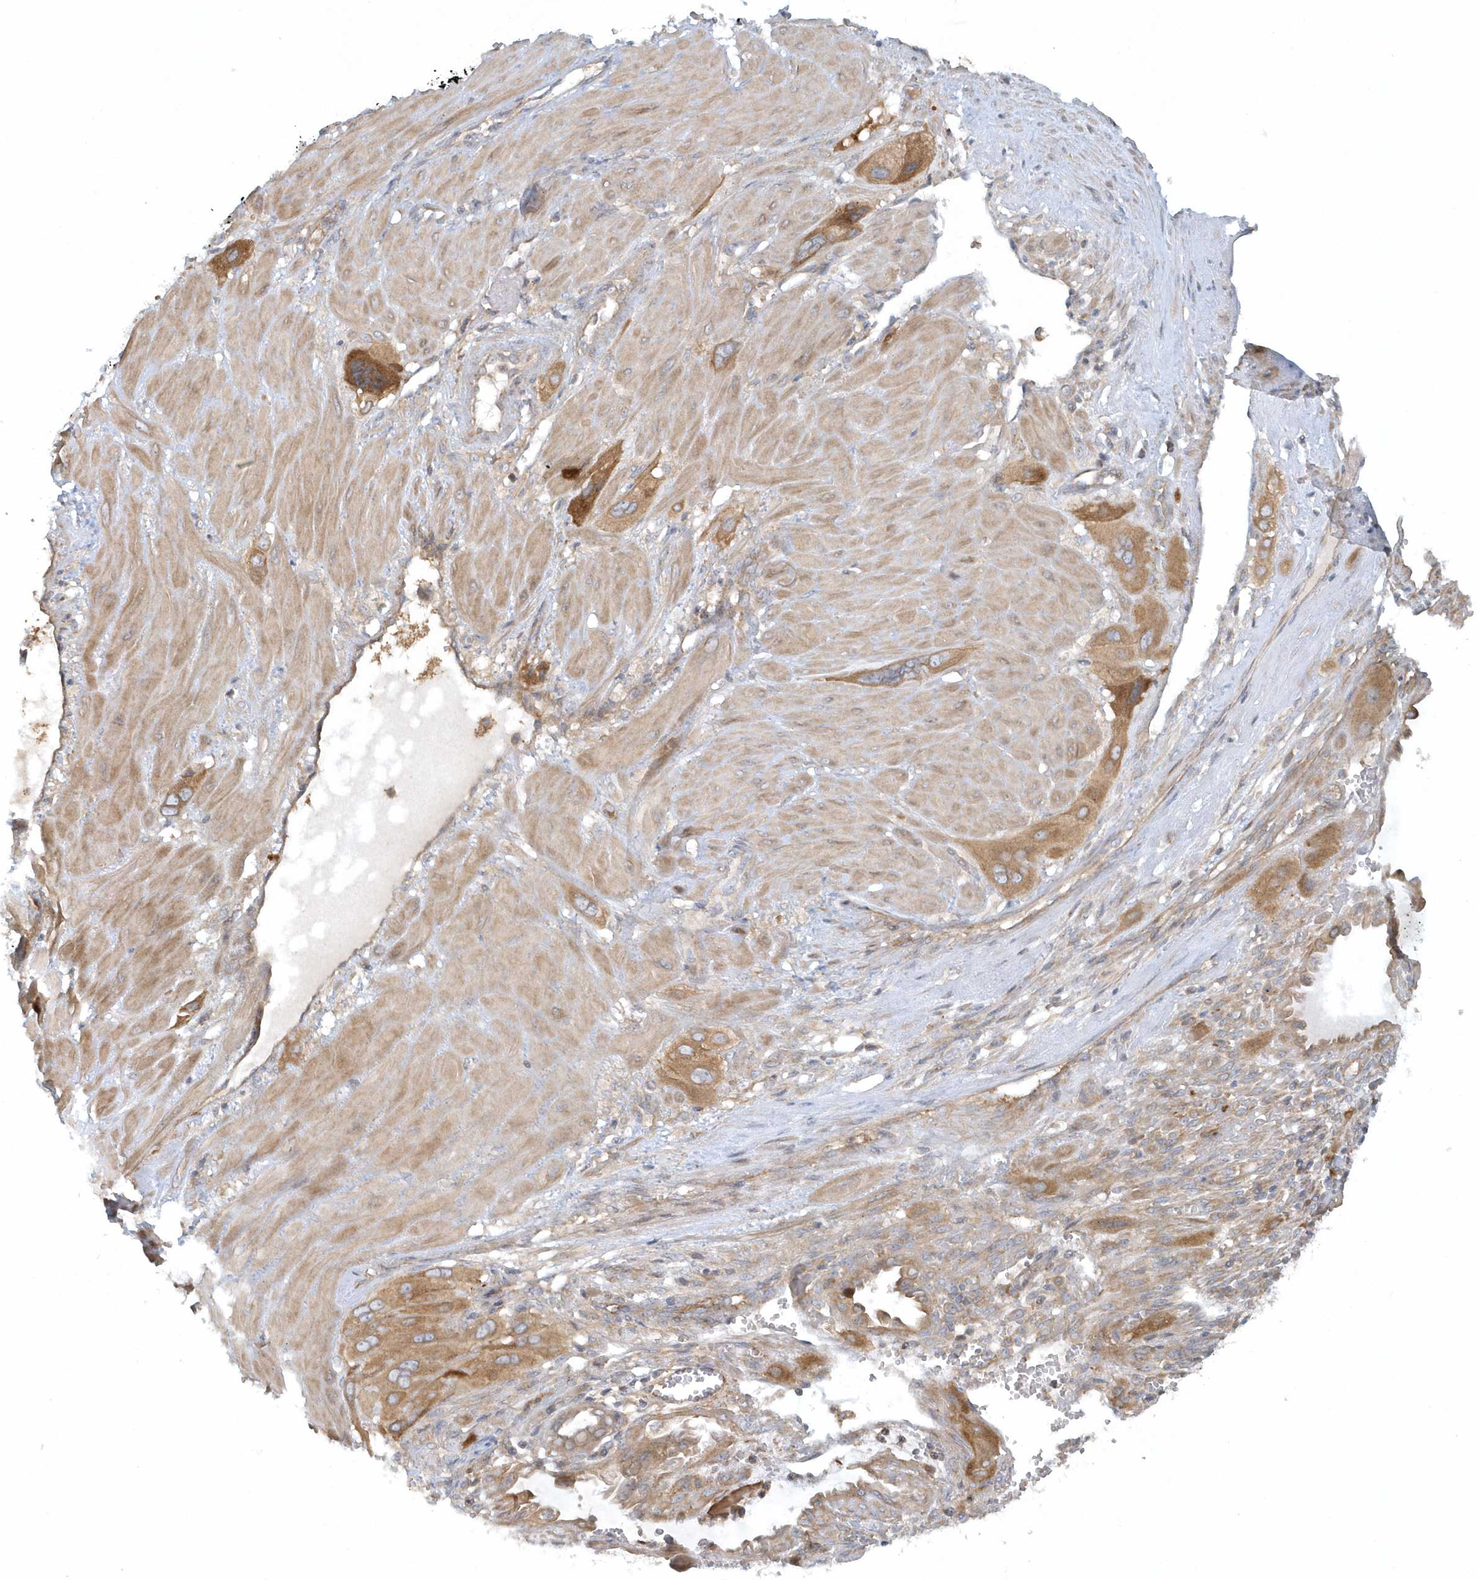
{"staining": {"intensity": "moderate", "quantity": ">75%", "location": "cytoplasmic/membranous"}, "tissue": "cervical cancer", "cell_type": "Tumor cells", "image_type": "cancer", "snomed": [{"axis": "morphology", "description": "Squamous cell carcinoma, NOS"}, {"axis": "topography", "description": "Cervix"}], "caption": "This histopathology image reveals immunohistochemistry staining of human squamous cell carcinoma (cervical), with medium moderate cytoplasmic/membranous expression in about >75% of tumor cells.", "gene": "CNOT10", "patient": {"sex": "female", "age": 34}}